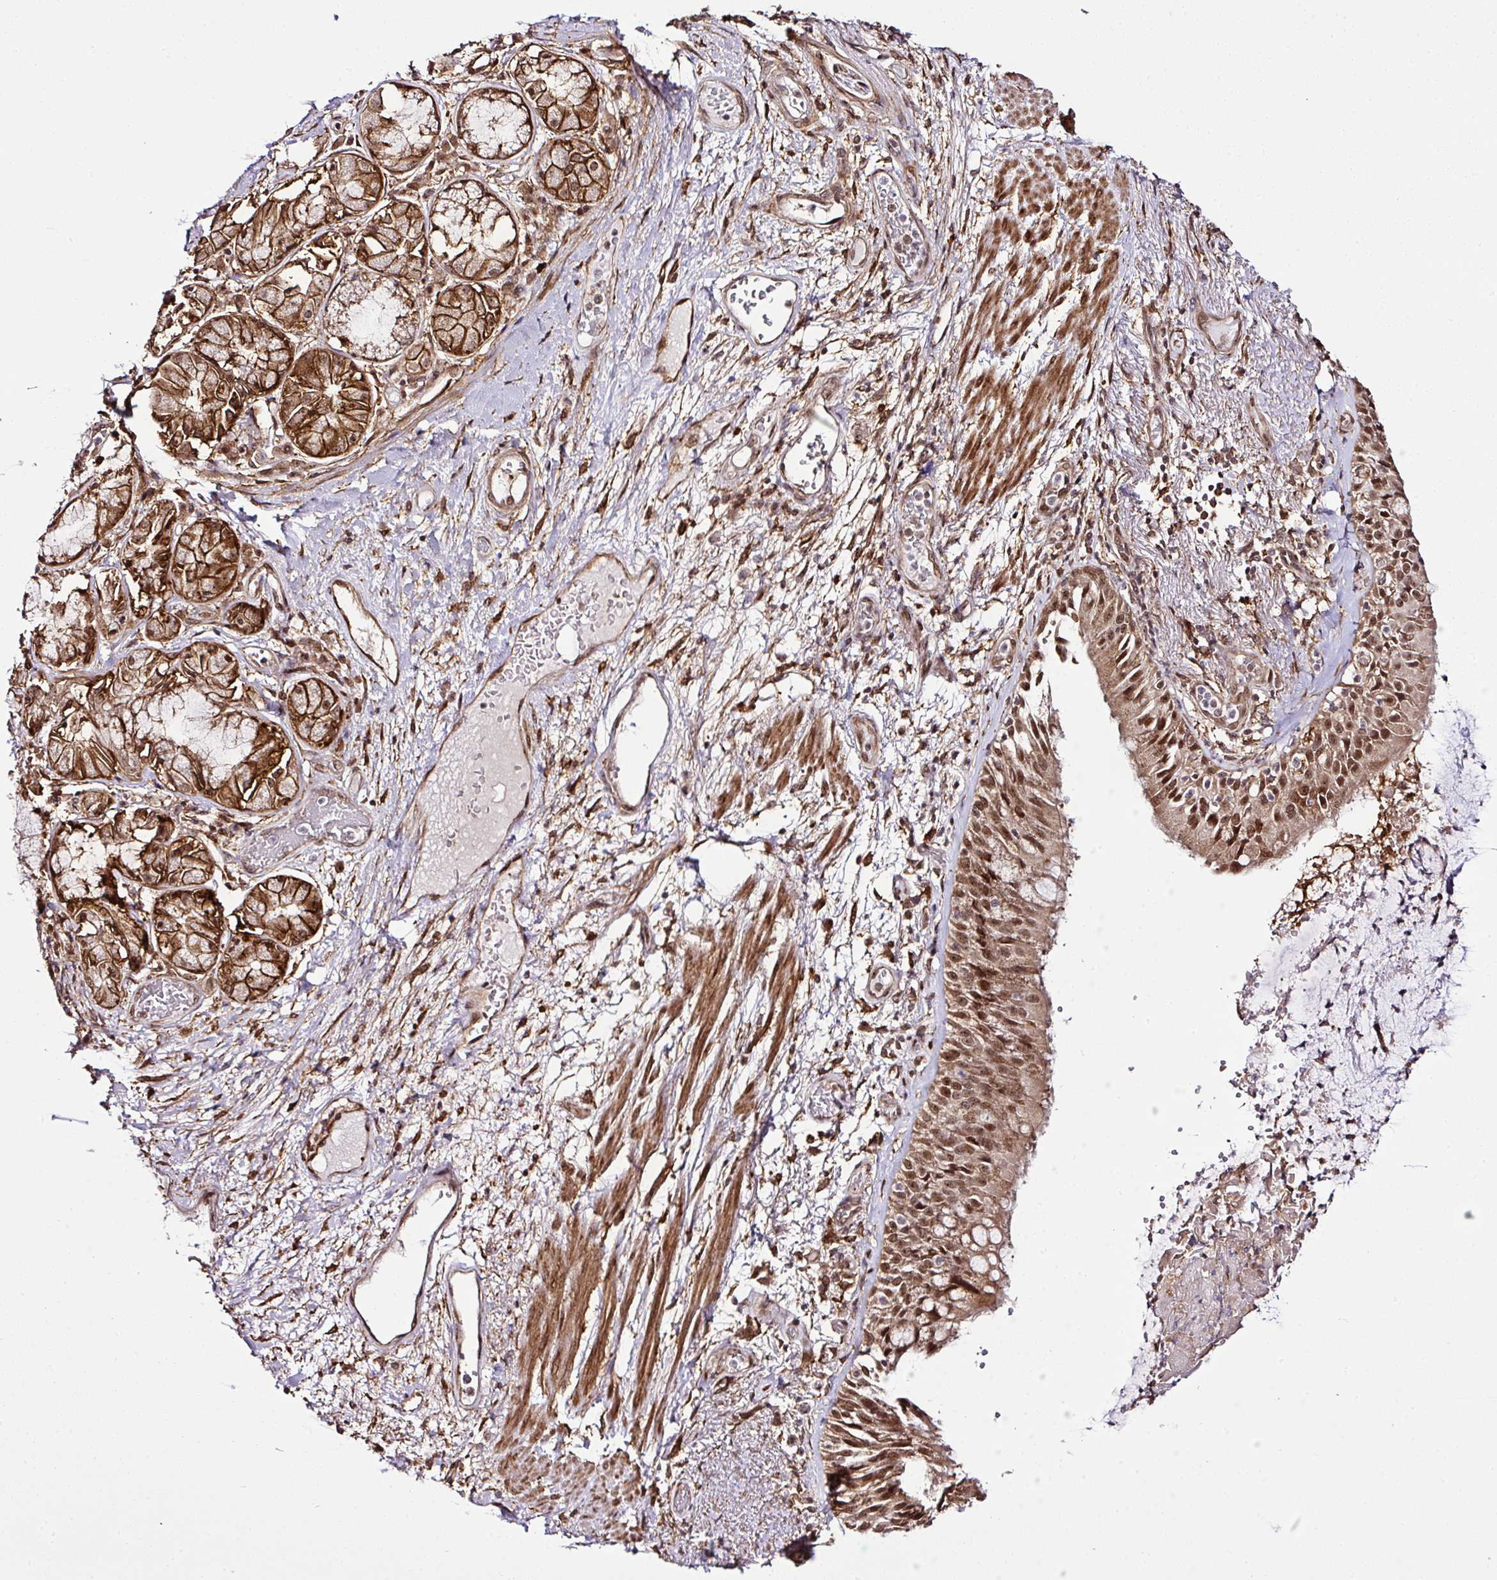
{"staining": {"intensity": "moderate", "quantity": ">75%", "location": "cytoplasmic/membranous,nuclear"}, "tissue": "bronchus", "cell_type": "Respiratory epithelial cells", "image_type": "normal", "snomed": [{"axis": "morphology", "description": "Normal tissue, NOS"}, {"axis": "topography", "description": "Cartilage tissue"}, {"axis": "topography", "description": "Bronchus"}], "caption": "An IHC micrograph of benign tissue is shown. Protein staining in brown shows moderate cytoplasmic/membranous,nuclear positivity in bronchus within respiratory epithelial cells.", "gene": "FAM153A", "patient": {"sex": "male", "age": 63}}